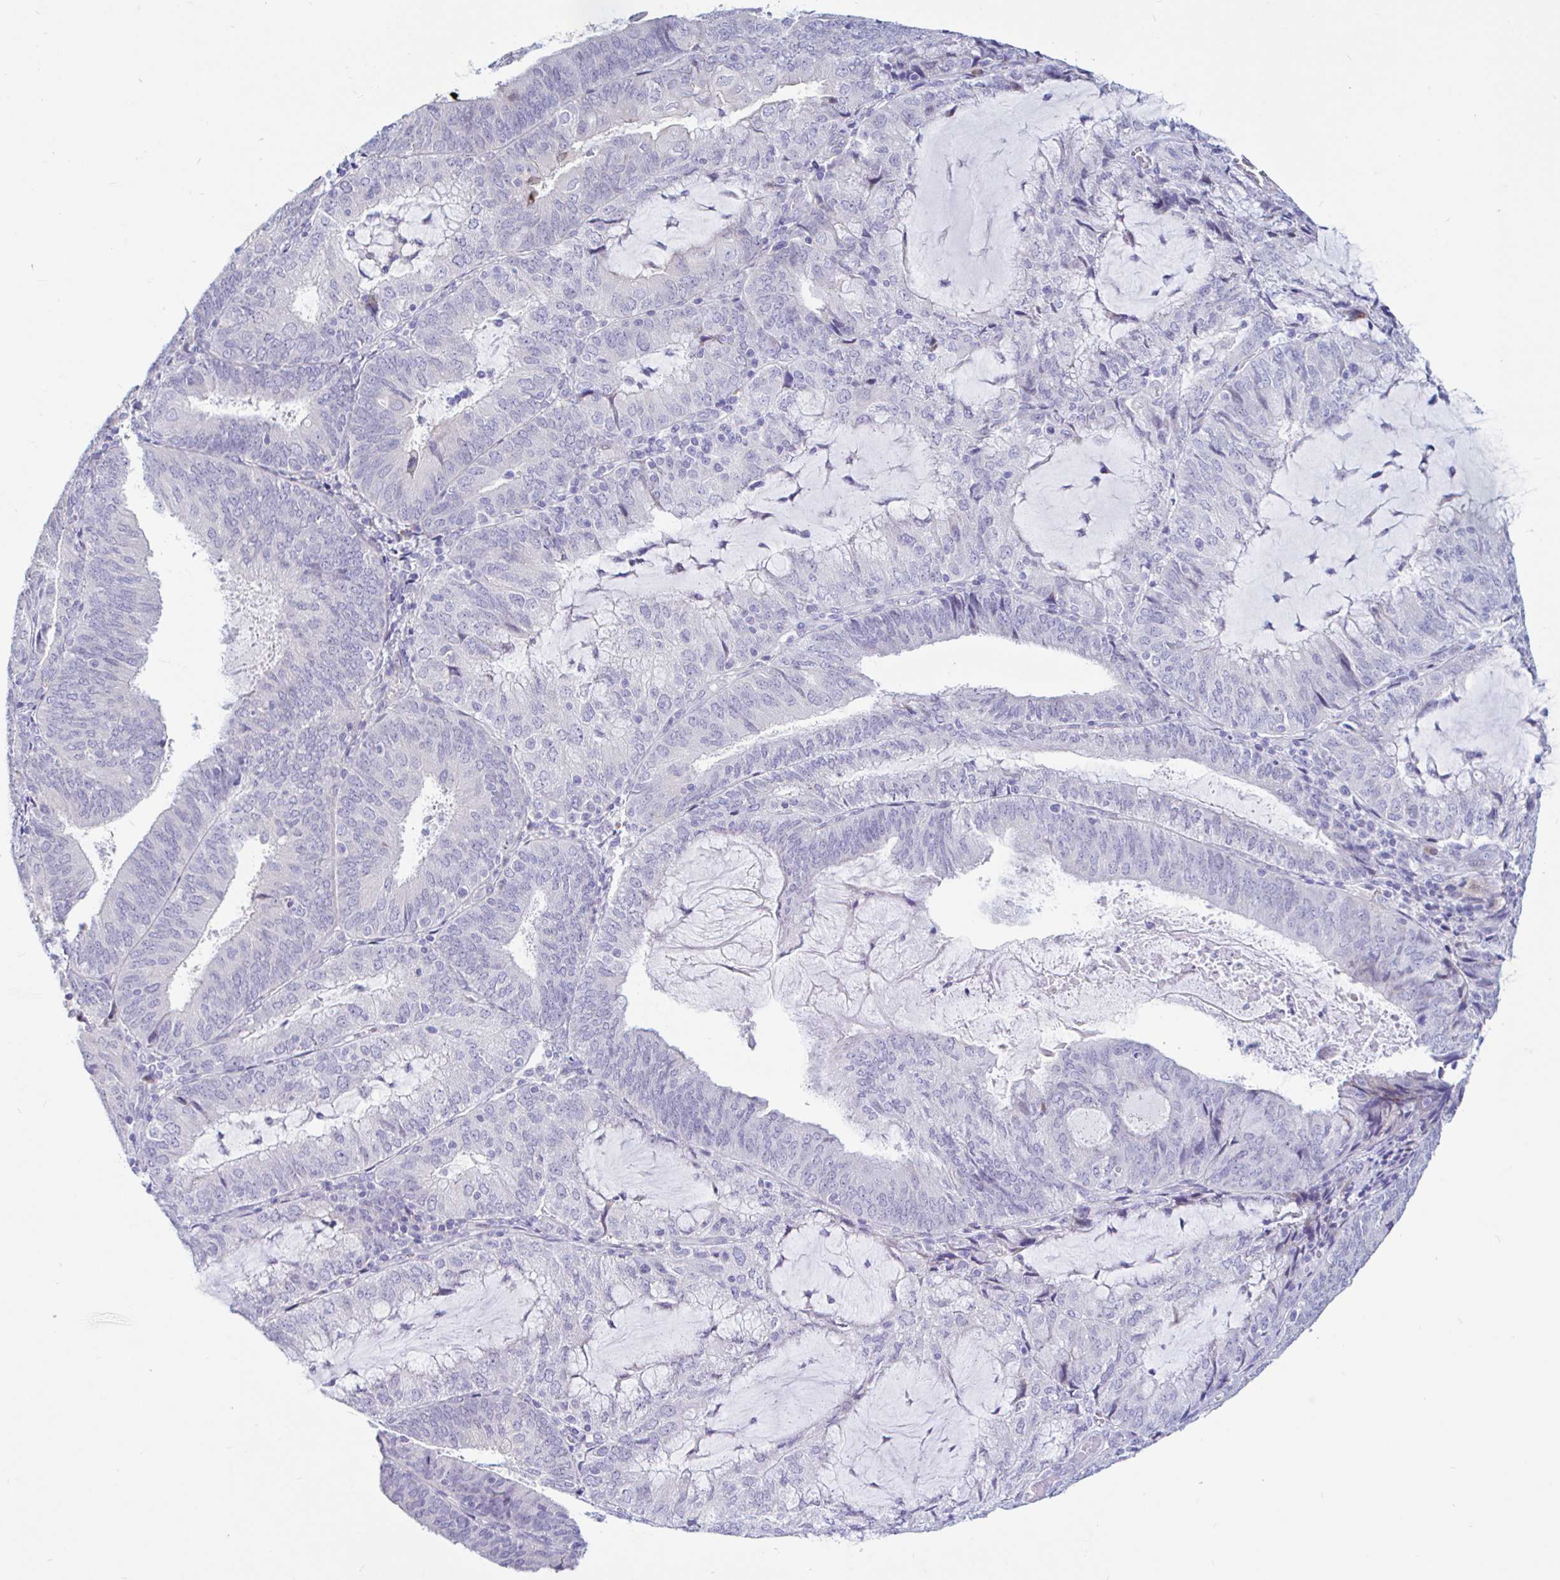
{"staining": {"intensity": "negative", "quantity": "none", "location": "none"}, "tissue": "endometrial cancer", "cell_type": "Tumor cells", "image_type": "cancer", "snomed": [{"axis": "morphology", "description": "Adenocarcinoma, NOS"}, {"axis": "topography", "description": "Endometrium"}], "caption": "High magnification brightfield microscopy of endometrial adenocarcinoma stained with DAB (brown) and counterstained with hematoxylin (blue): tumor cells show no significant positivity.", "gene": "NBPF3", "patient": {"sex": "female", "age": 81}}